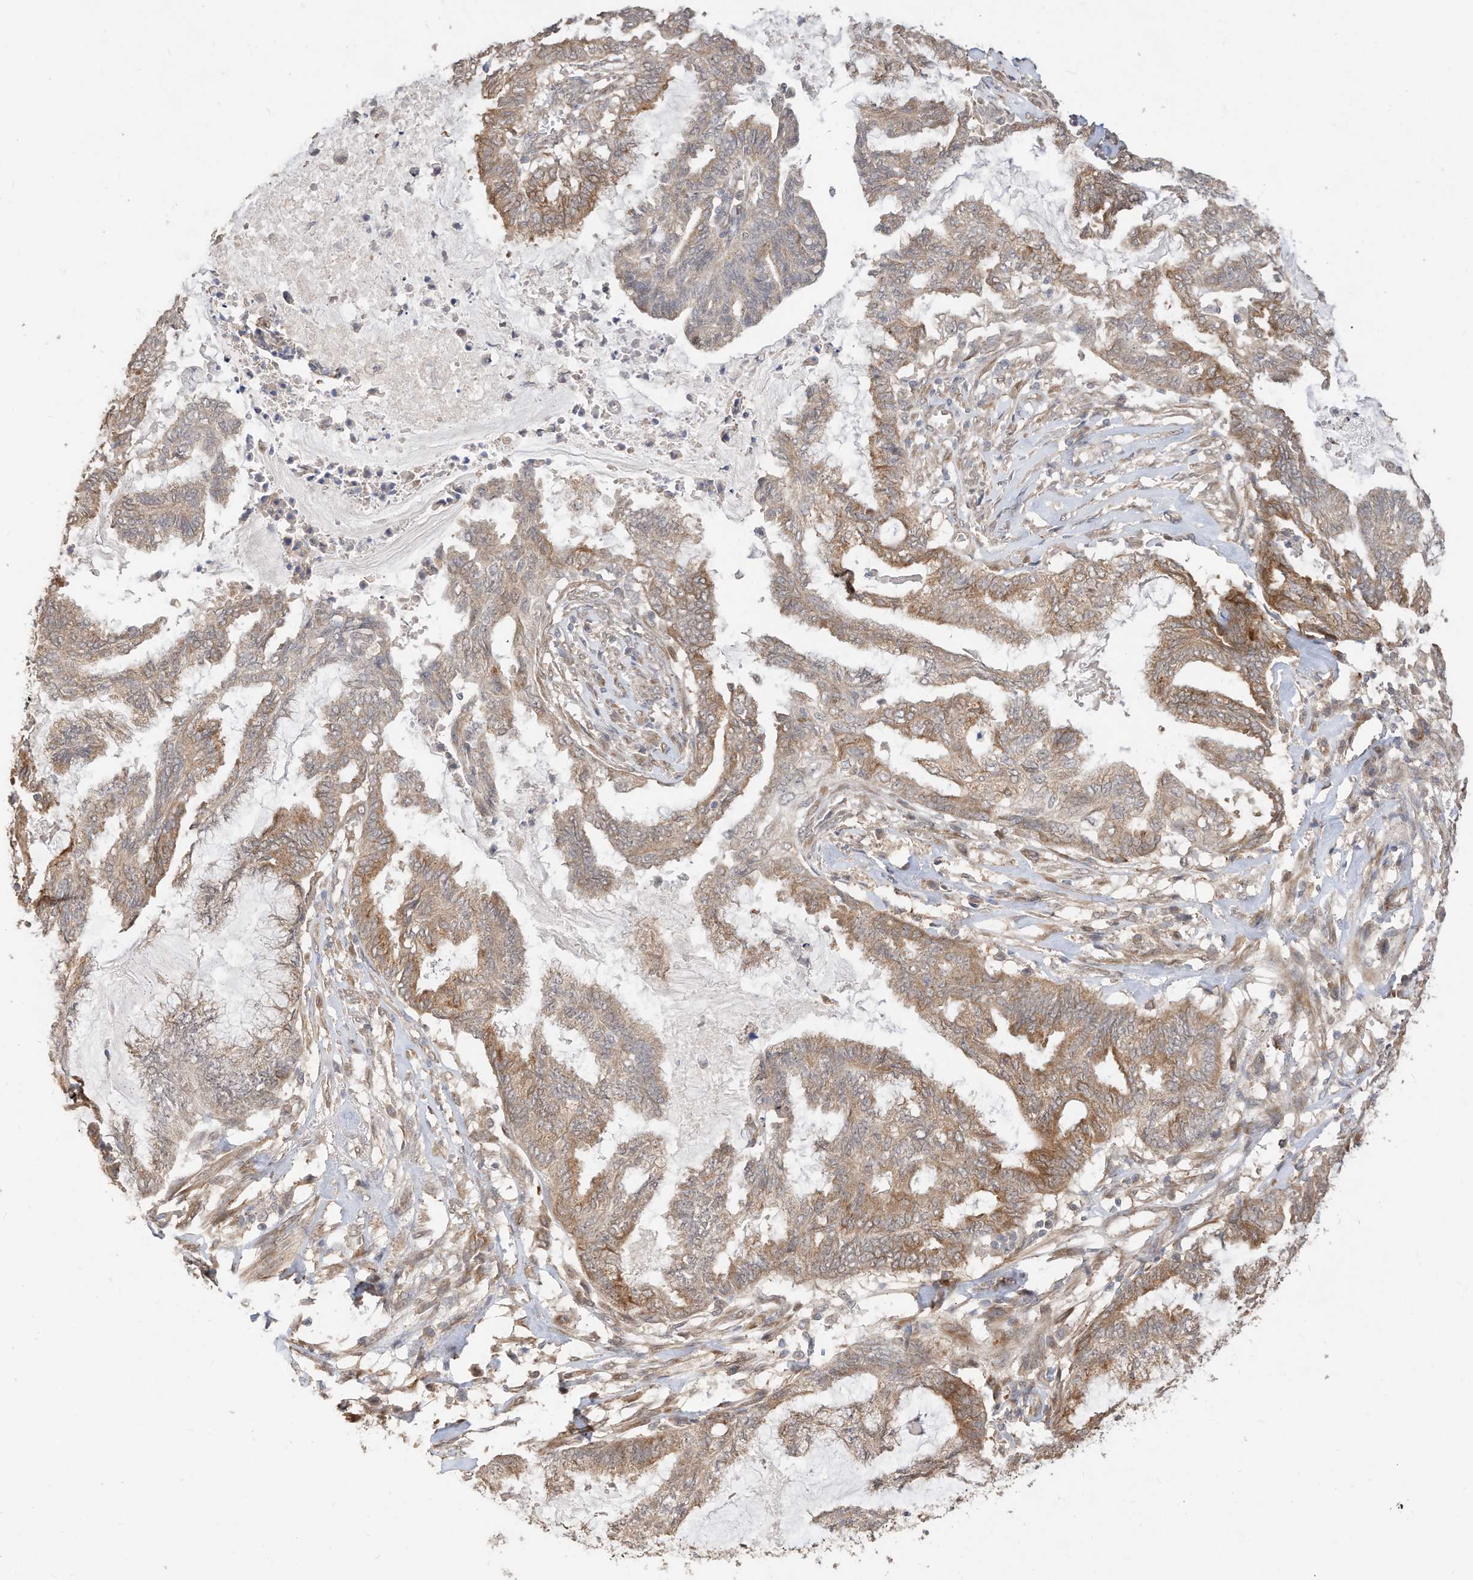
{"staining": {"intensity": "moderate", "quantity": "25%-75%", "location": "cytoplasmic/membranous"}, "tissue": "endometrial cancer", "cell_type": "Tumor cells", "image_type": "cancer", "snomed": [{"axis": "morphology", "description": "Adenocarcinoma, NOS"}, {"axis": "topography", "description": "Endometrium"}], "caption": "A medium amount of moderate cytoplasmic/membranous staining is appreciated in approximately 25%-75% of tumor cells in endometrial adenocarcinoma tissue.", "gene": "CAGE1", "patient": {"sex": "female", "age": 86}}